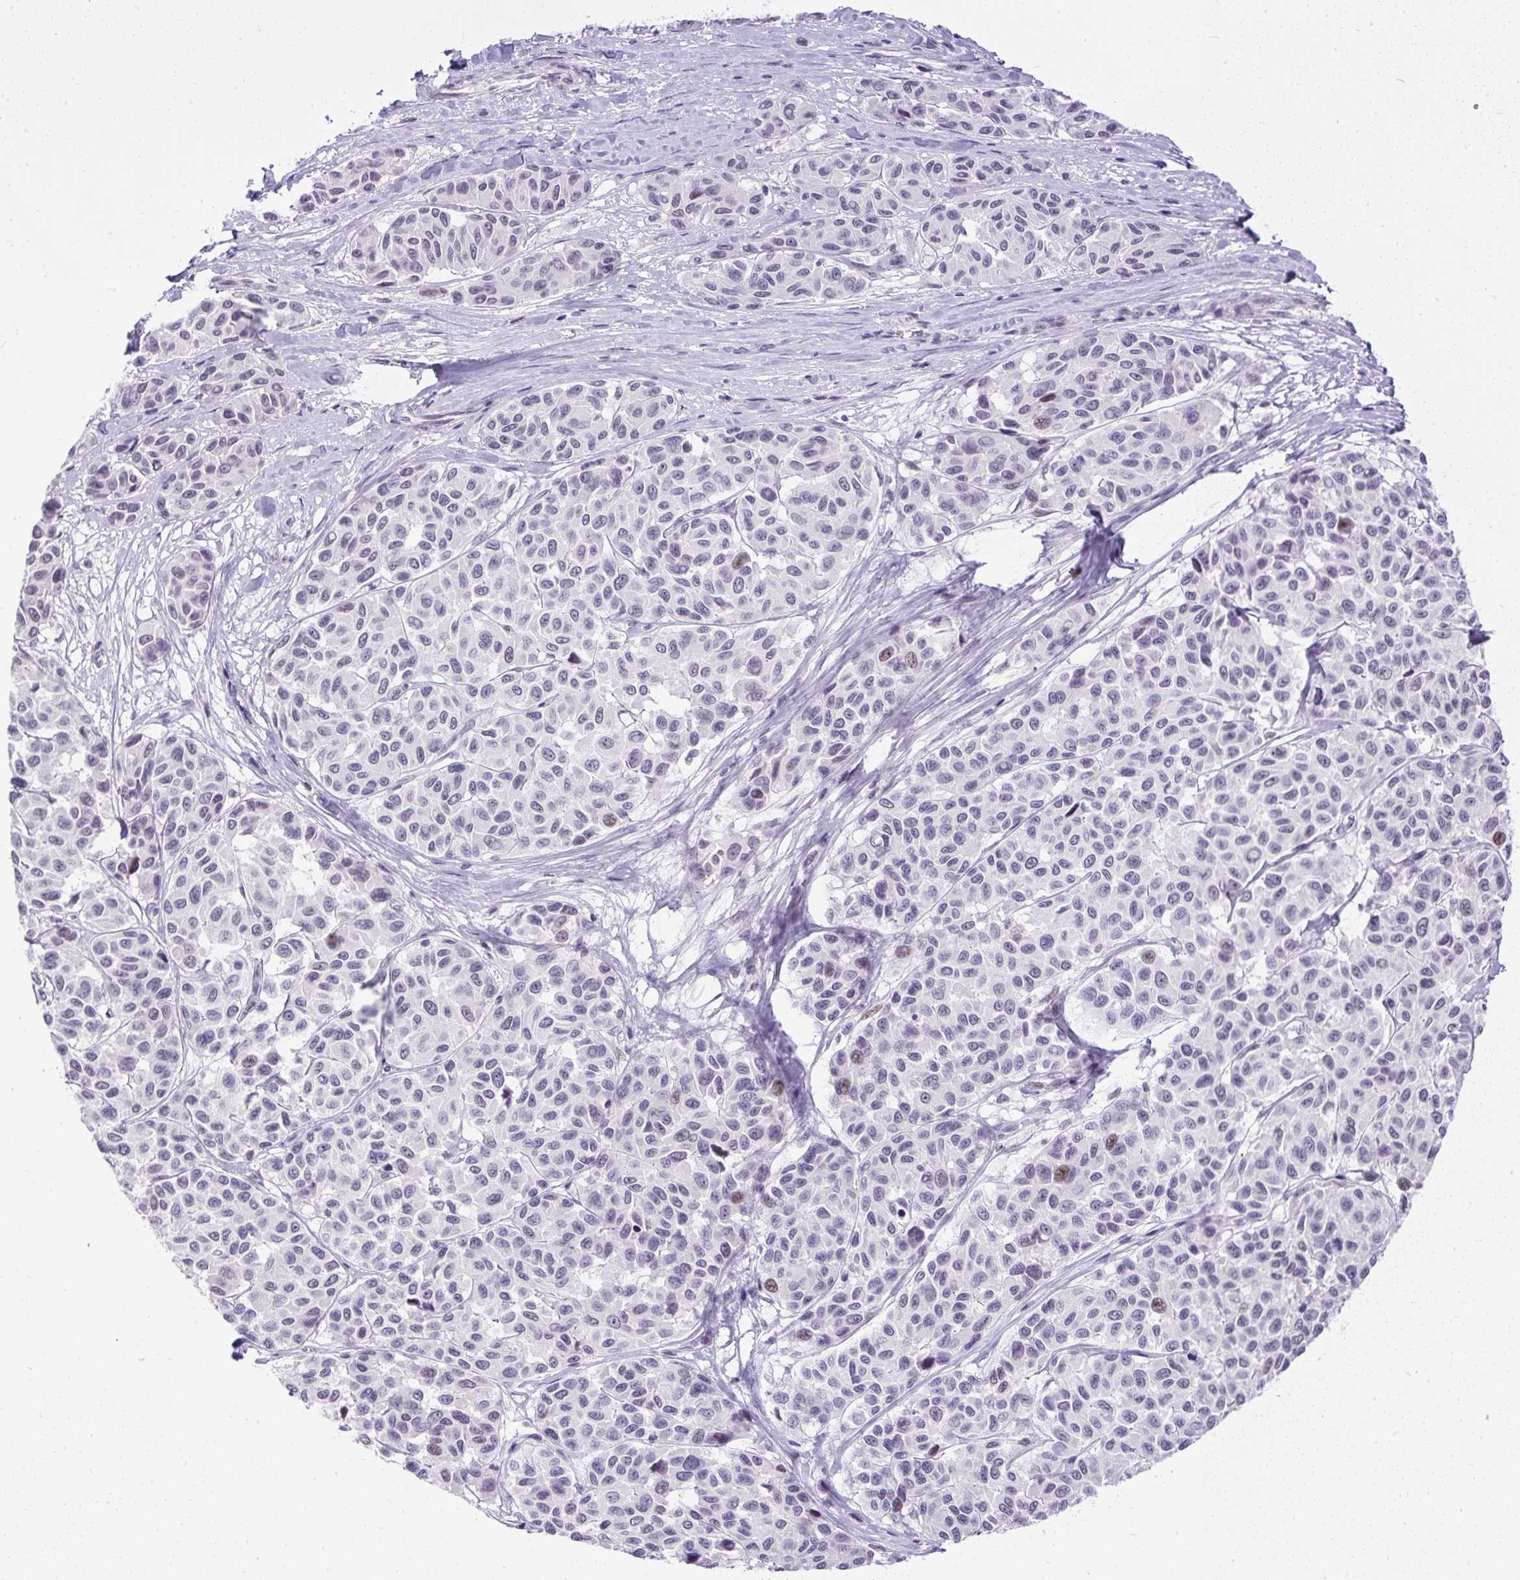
{"staining": {"intensity": "weak", "quantity": "<25%", "location": "nuclear"}, "tissue": "melanoma", "cell_type": "Tumor cells", "image_type": "cancer", "snomed": [{"axis": "morphology", "description": "Malignant melanoma, NOS"}, {"axis": "topography", "description": "Skin"}], "caption": "An IHC photomicrograph of malignant melanoma is shown. There is no staining in tumor cells of malignant melanoma. (Immunohistochemistry, brightfield microscopy, high magnification).", "gene": "WNT10B", "patient": {"sex": "female", "age": 66}}